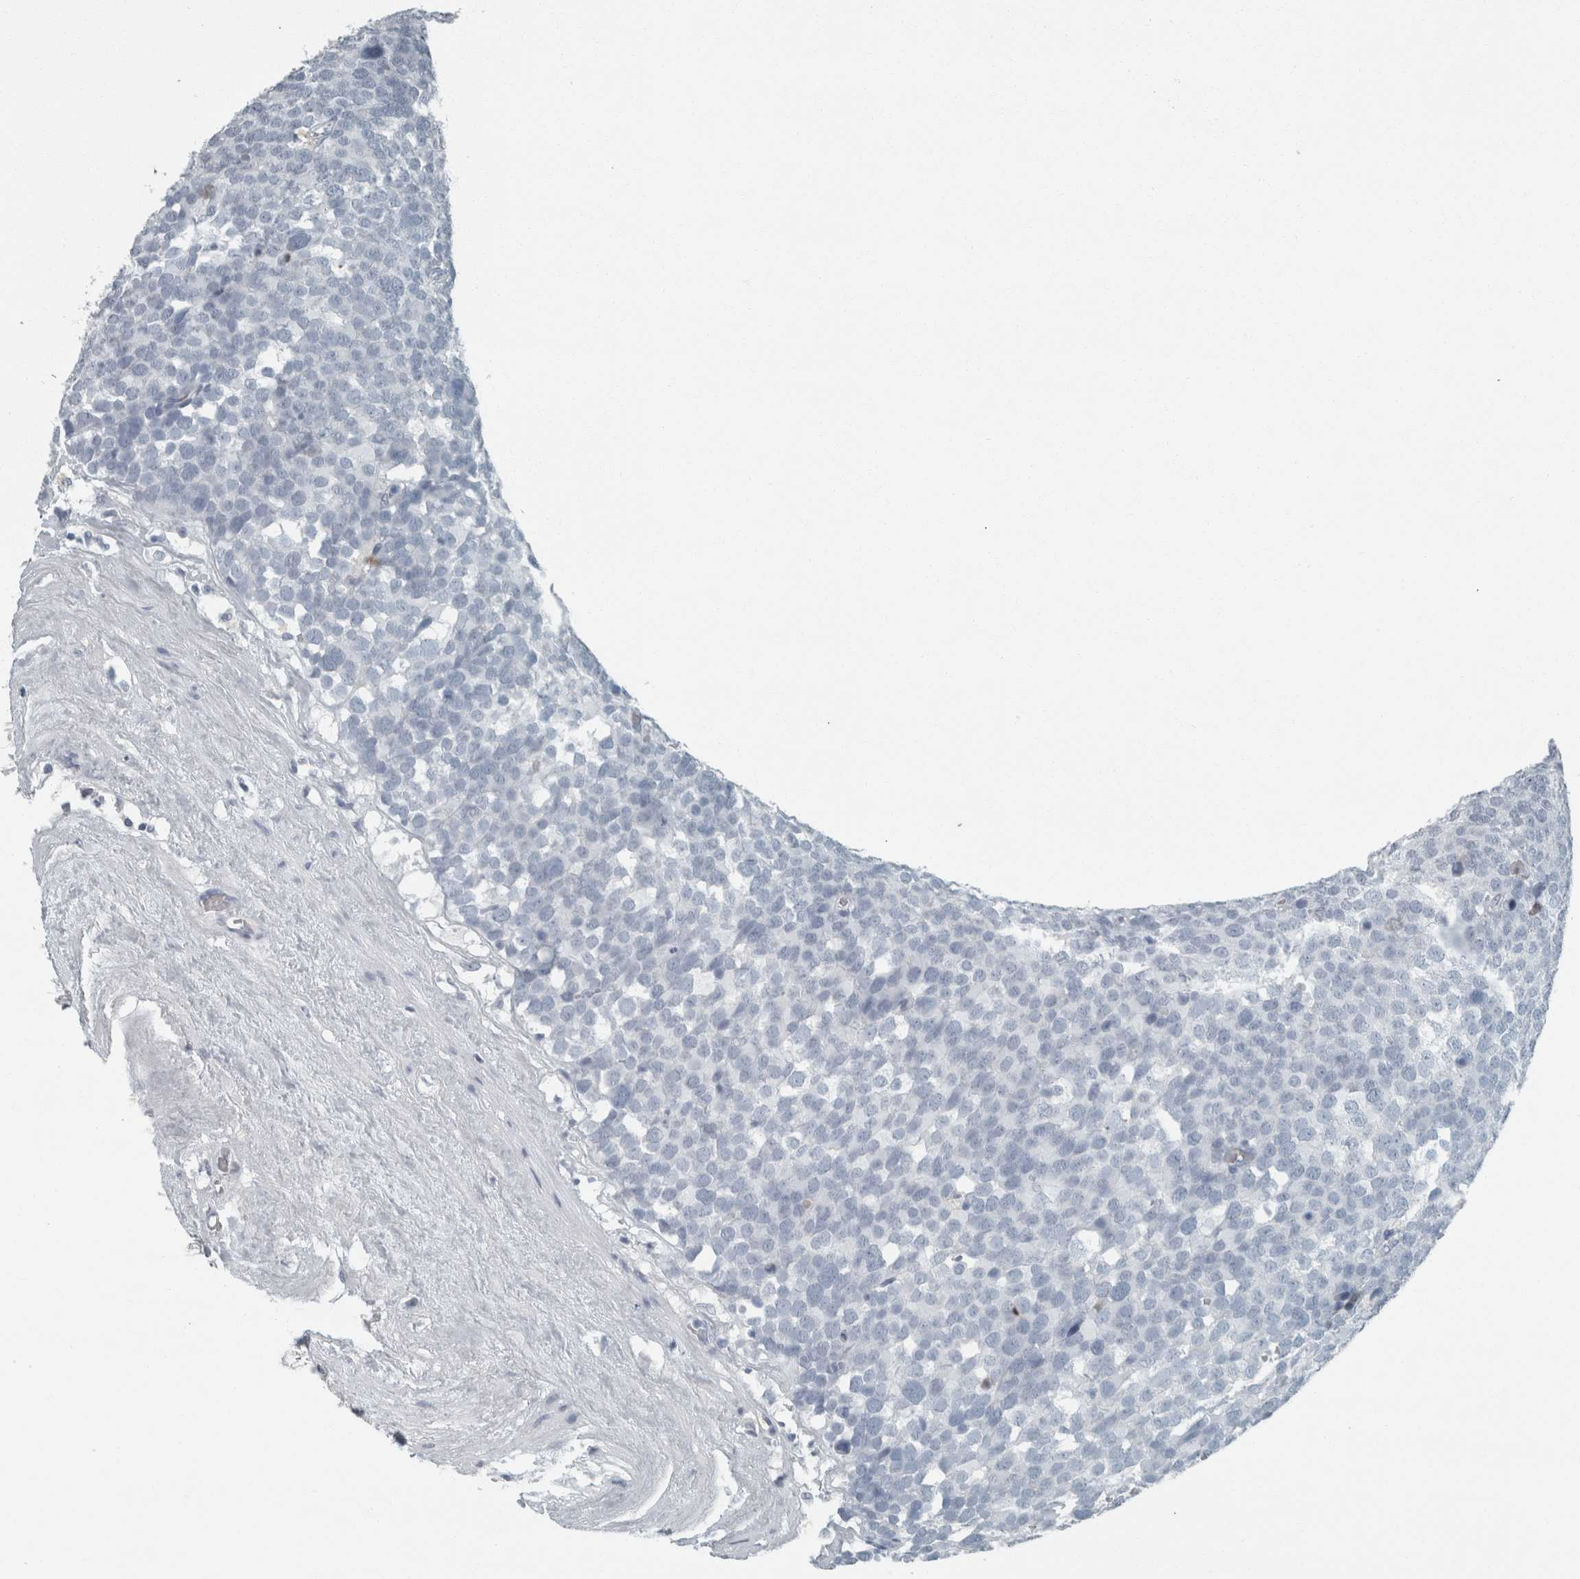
{"staining": {"intensity": "negative", "quantity": "none", "location": "none"}, "tissue": "testis cancer", "cell_type": "Tumor cells", "image_type": "cancer", "snomed": [{"axis": "morphology", "description": "Seminoma, NOS"}, {"axis": "topography", "description": "Testis"}], "caption": "High power microscopy histopathology image of an immunohistochemistry micrograph of seminoma (testis), revealing no significant positivity in tumor cells.", "gene": "CHL1", "patient": {"sex": "male", "age": 71}}